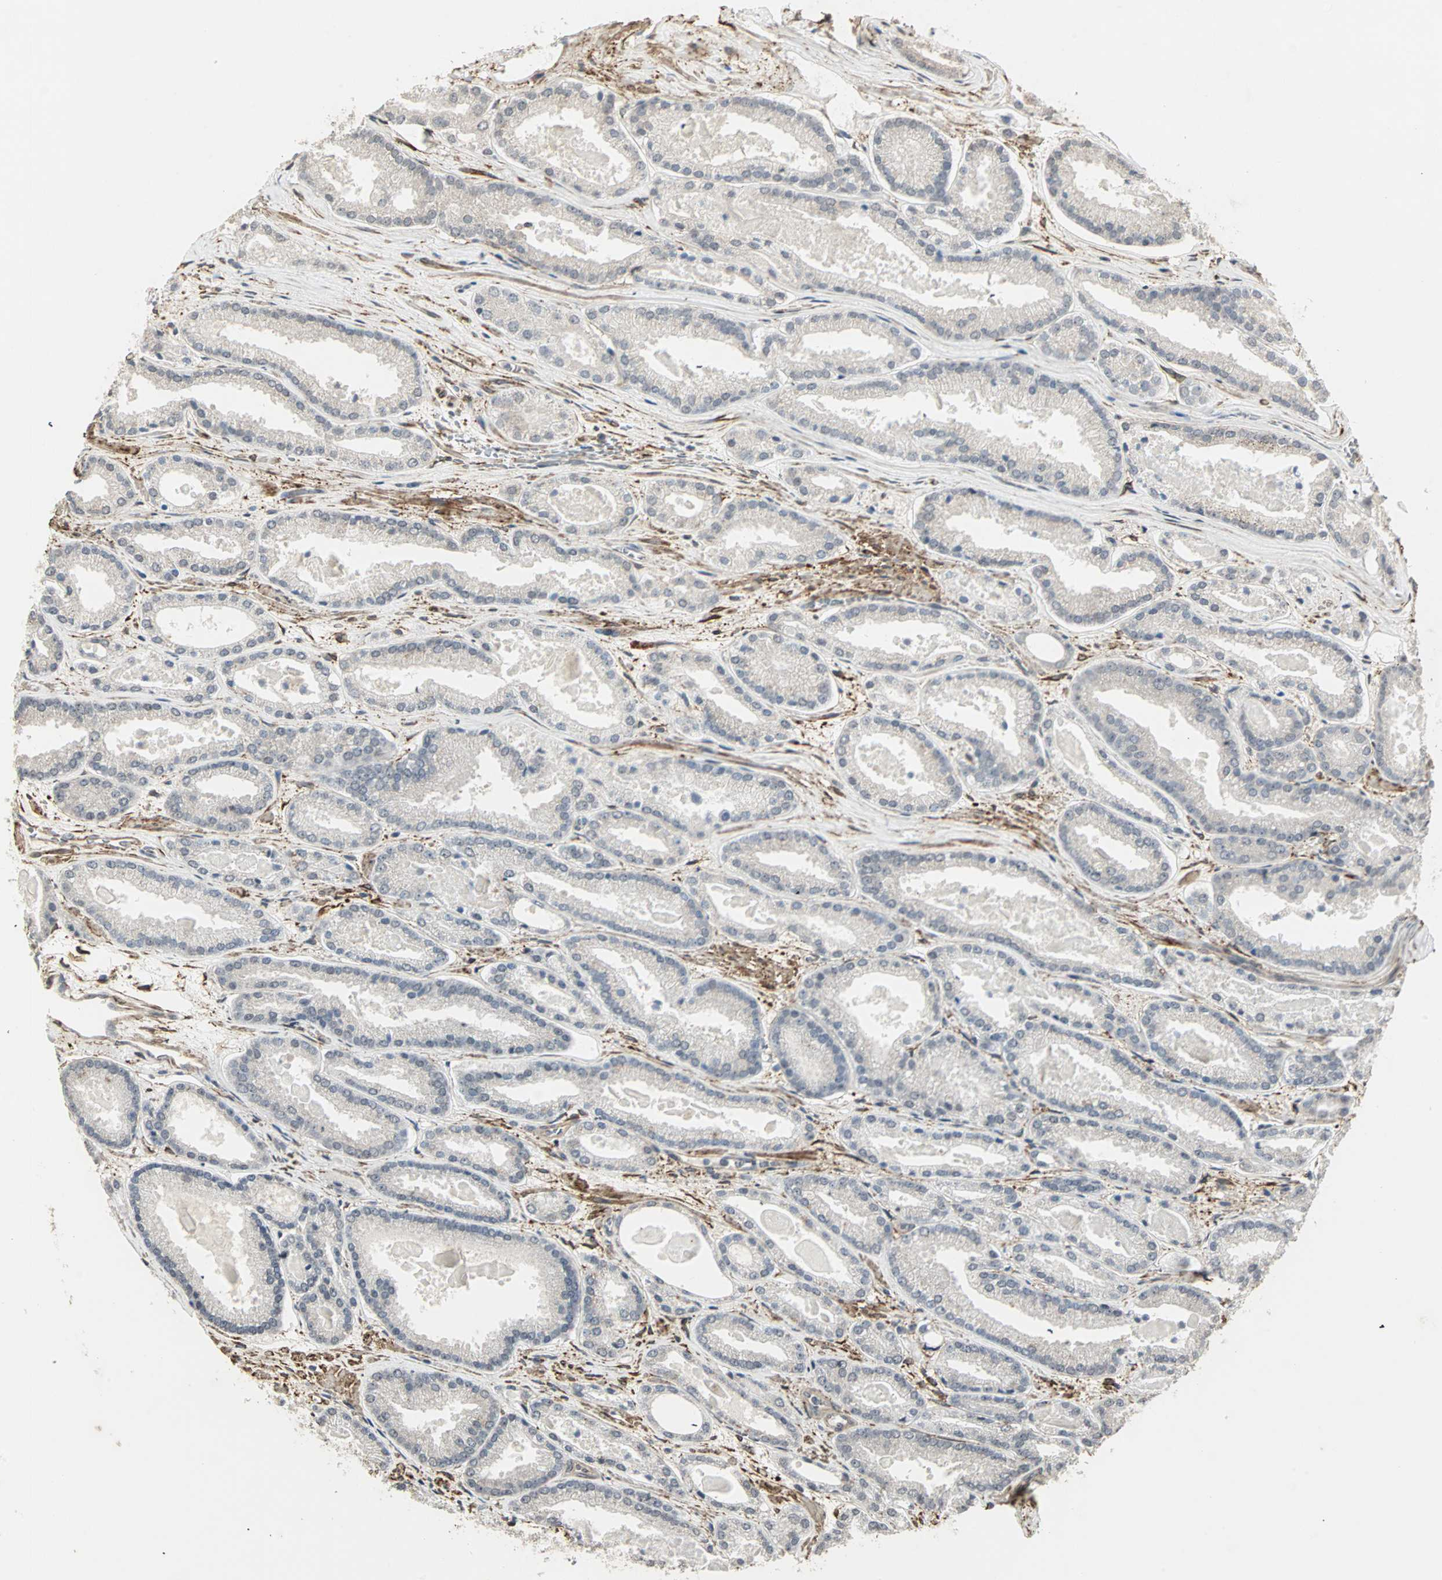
{"staining": {"intensity": "negative", "quantity": "none", "location": "none"}, "tissue": "prostate cancer", "cell_type": "Tumor cells", "image_type": "cancer", "snomed": [{"axis": "morphology", "description": "Adenocarcinoma, Low grade"}, {"axis": "topography", "description": "Prostate"}], "caption": "This micrograph is of adenocarcinoma (low-grade) (prostate) stained with IHC to label a protein in brown with the nuclei are counter-stained blue. There is no positivity in tumor cells.", "gene": "TRPV4", "patient": {"sex": "male", "age": 59}}